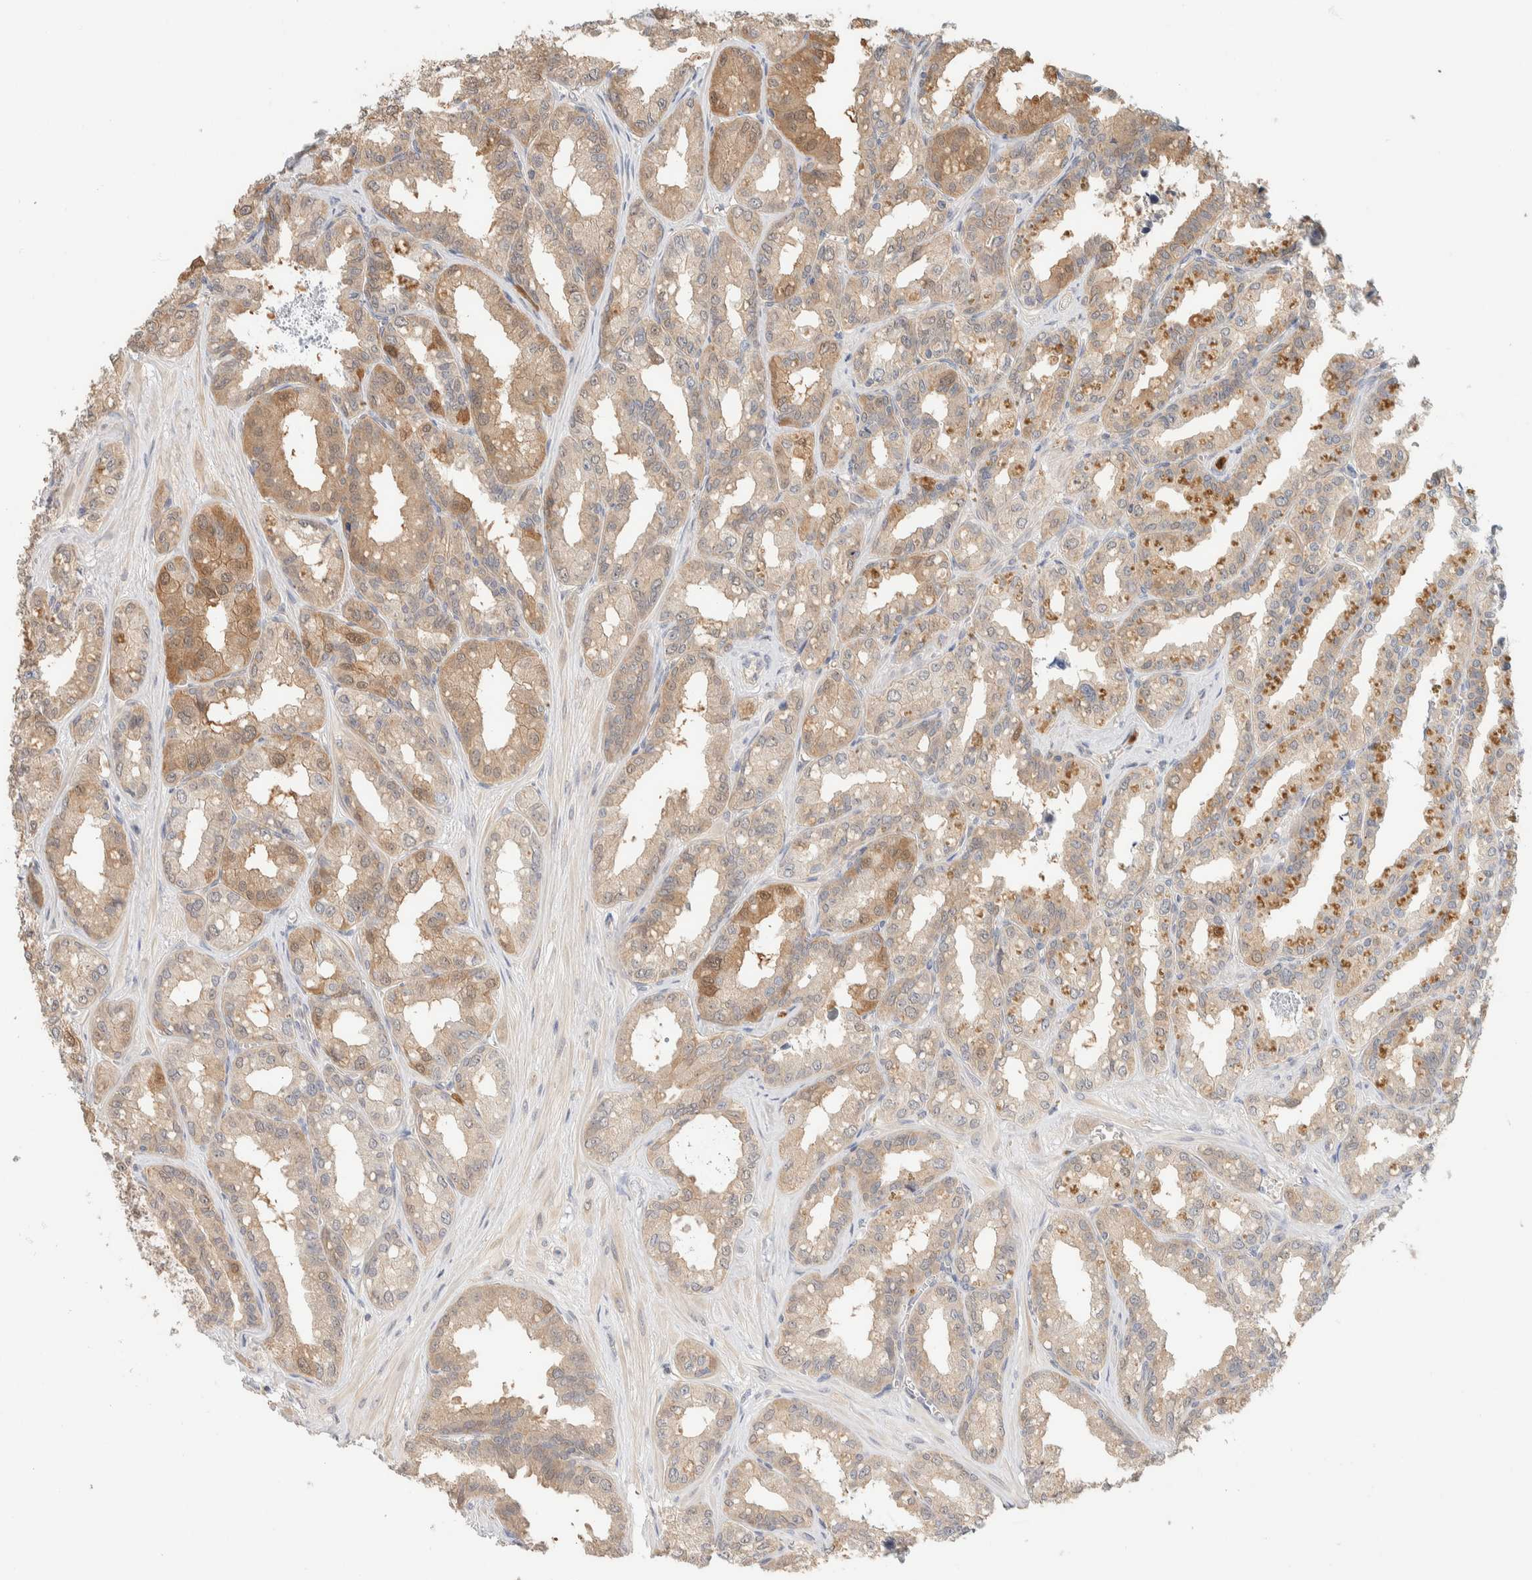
{"staining": {"intensity": "moderate", "quantity": "<25%", "location": "cytoplasmic/membranous,nuclear"}, "tissue": "seminal vesicle", "cell_type": "Glandular cells", "image_type": "normal", "snomed": [{"axis": "morphology", "description": "Normal tissue, NOS"}, {"axis": "topography", "description": "Prostate"}, {"axis": "topography", "description": "Seminal veicle"}], "caption": "IHC staining of normal seminal vesicle, which displays low levels of moderate cytoplasmic/membranous,nuclear staining in about <25% of glandular cells indicating moderate cytoplasmic/membranous,nuclear protein staining. The staining was performed using DAB (3,3'-diaminobenzidine) (brown) for protein detection and nuclei were counterstained in hematoxylin (blue).", "gene": "SETD4", "patient": {"sex": "male", "age": 51}}